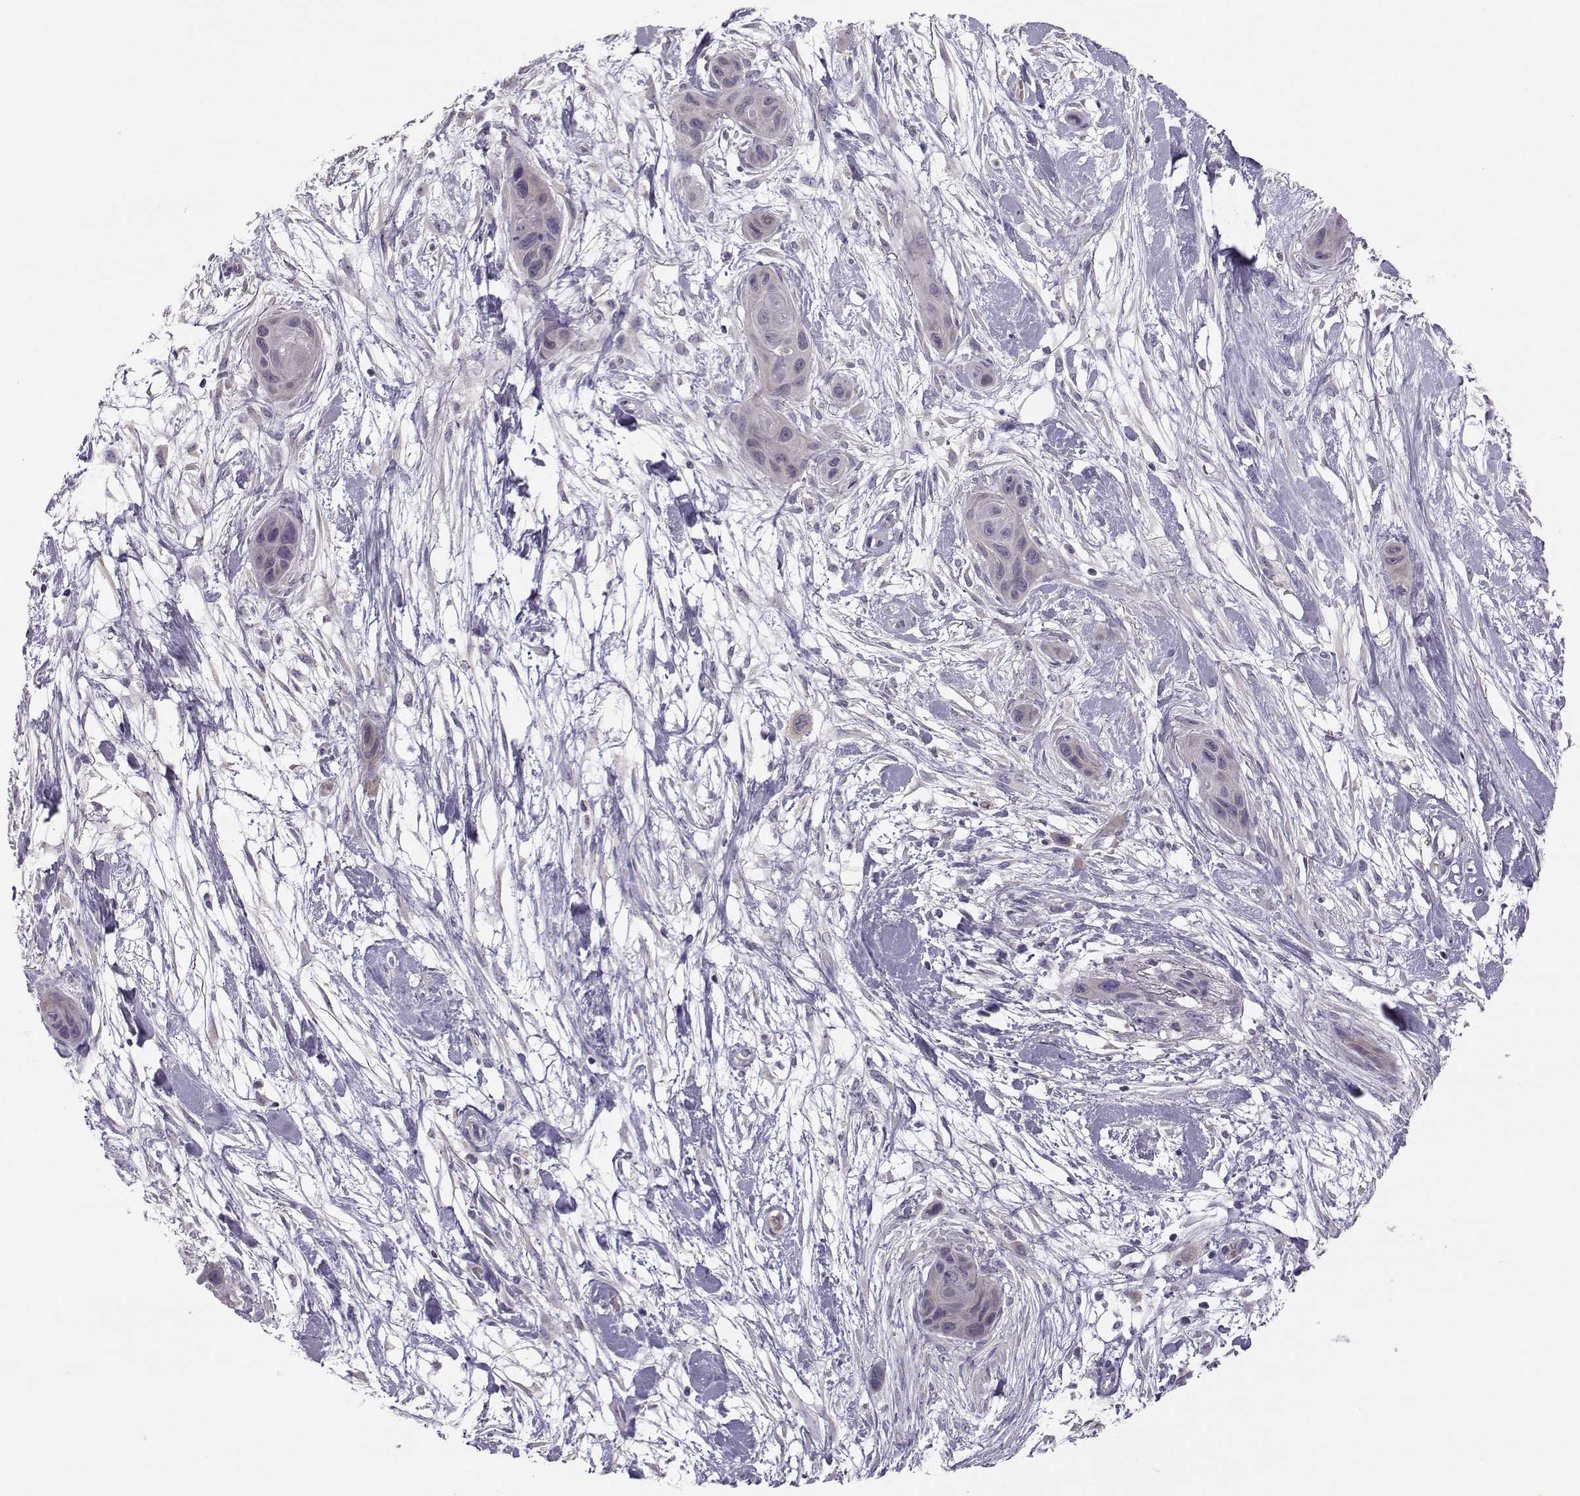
{"staining": {"intensity": "negative", "quantity": "none", "location": "none"}, "tissue": "skin cancer", "cell_type": "Tumor cells", "image_type": "cancer", "snomed": [{"axis": "morphology", "description": "Squamous cell carcinoma, NOS"}, {"axis": "topography", "description": "Skin"}], "caption": "An IHC micrograph of skin cancer is shown. There is no staining in tumor cells of skin cancer. (Immunohistochemistry (ihc), brightfield microscopy, high magnification).", "gene": "FCAMR", "patient": {"sex": "male", "age": 79}}